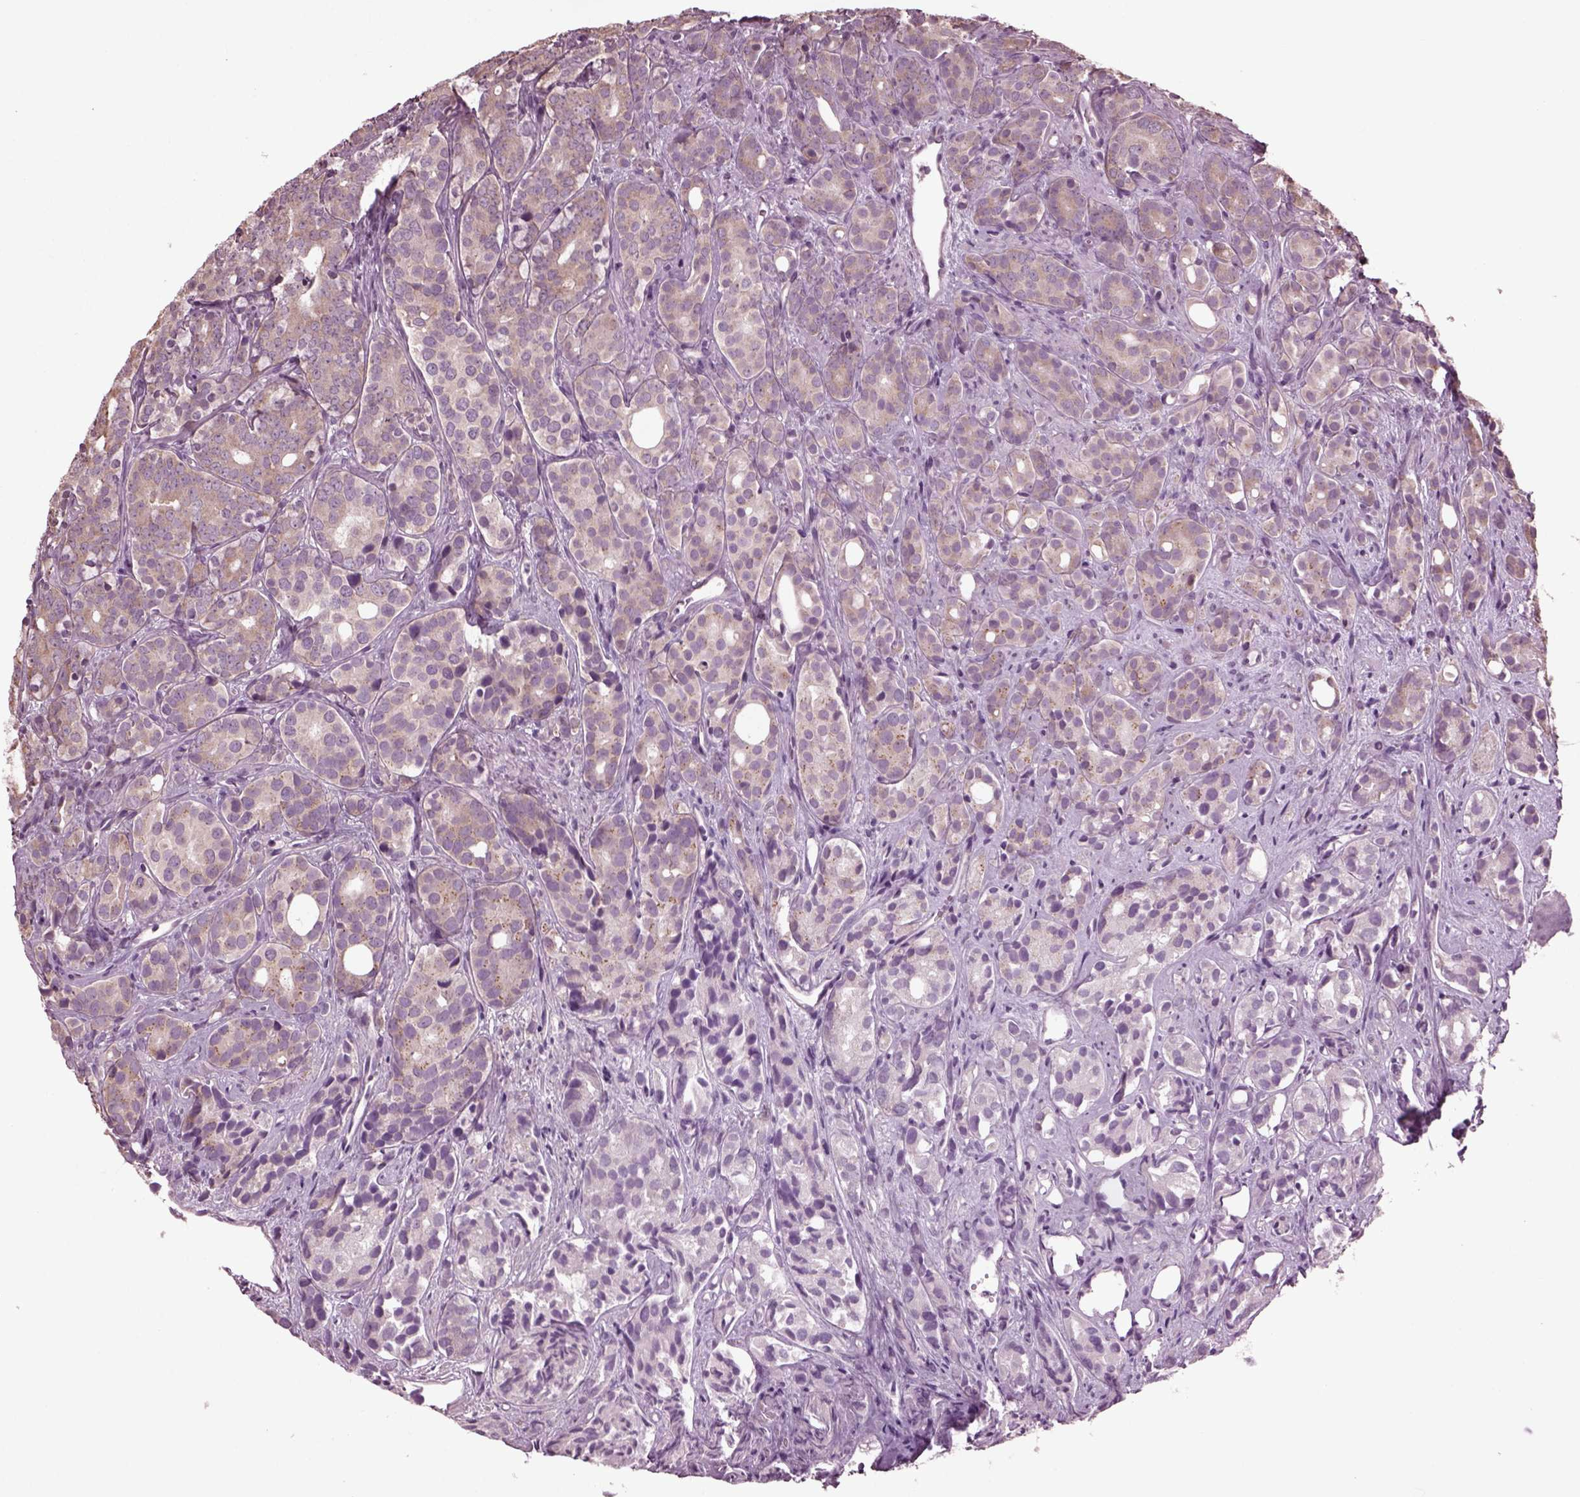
{"staining": {"intensity": "weak", "quantity": ">75%", "location": "cytoplasmic/membranous"}, "tissue": "prostate cancer", "cell_type": "Tumor cells", "image_type": "cancer", "snomed": [{"axis": "morphology", "description": "Adenocarcinoma, High grade"}, {"axis": "topography", "description": "Prostate"}], "caption": "Immunohistochemical staining of human prostate cancer (adenocarcinoma (high-grade)) demonstrates weak cytoplasmic/membranous protein positivity in about >75% of tumor cells.", "gene": "CABP5", "patient": {"sex": "male", "age": 84}}